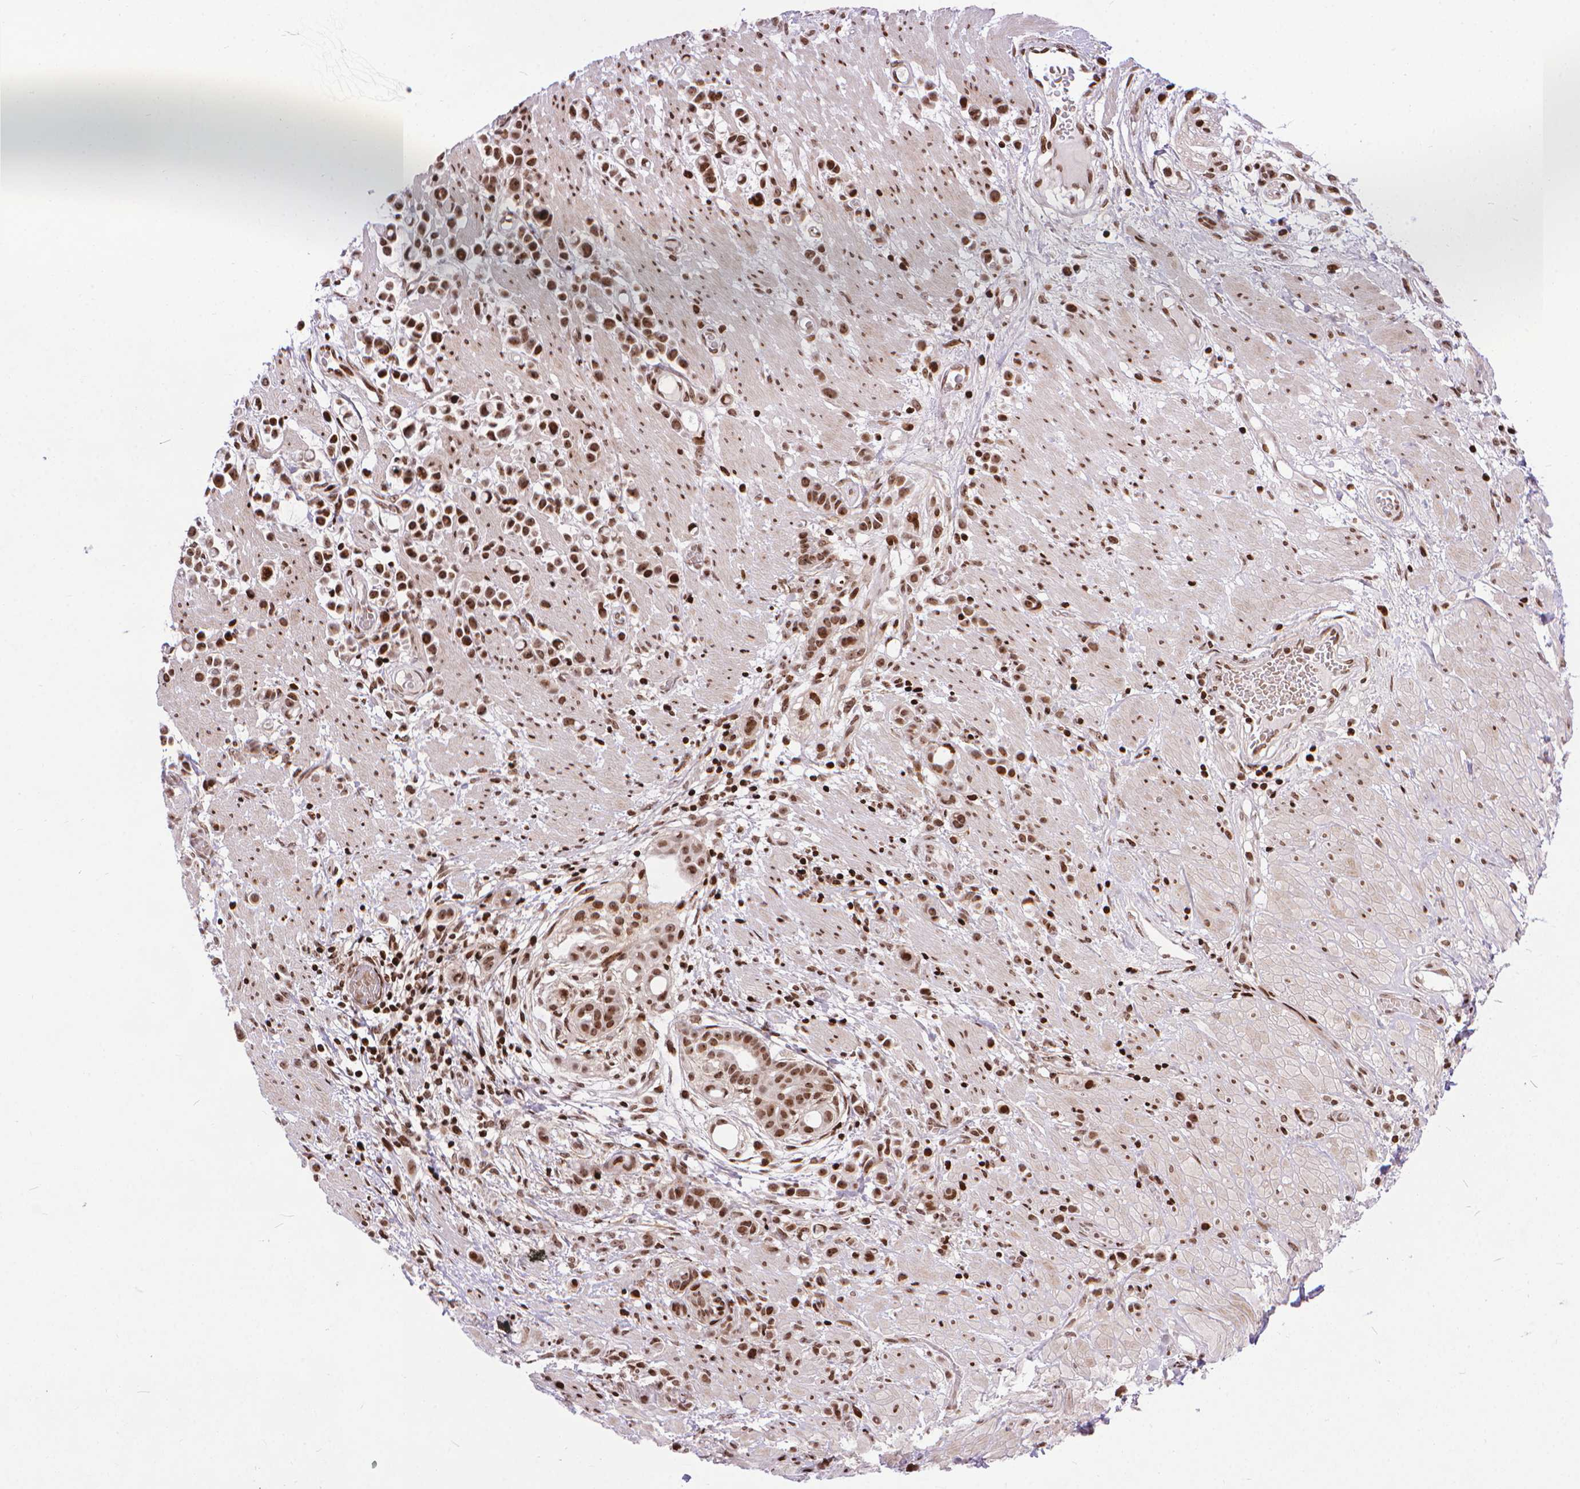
{"staining": {"intensity": "moderate", "quantity": ">75%", "location": "nuclear"}, "tissue": "stomach cancer", "cell_type": "Tumor cells", "image_type": "cancer", "snomed": [{"axis": "morphology", "description": "Adenocarcinoma, NOS"}, {"axis": "topography", "description": "Stomach"}], "caption": "The histopathology image displays staining of stomach cancer, revealing moderate nuclear protein positivity (brown color) within tumor cells.", "gene": "AMER1", "patient": {"sex": "male", "age": 82}}